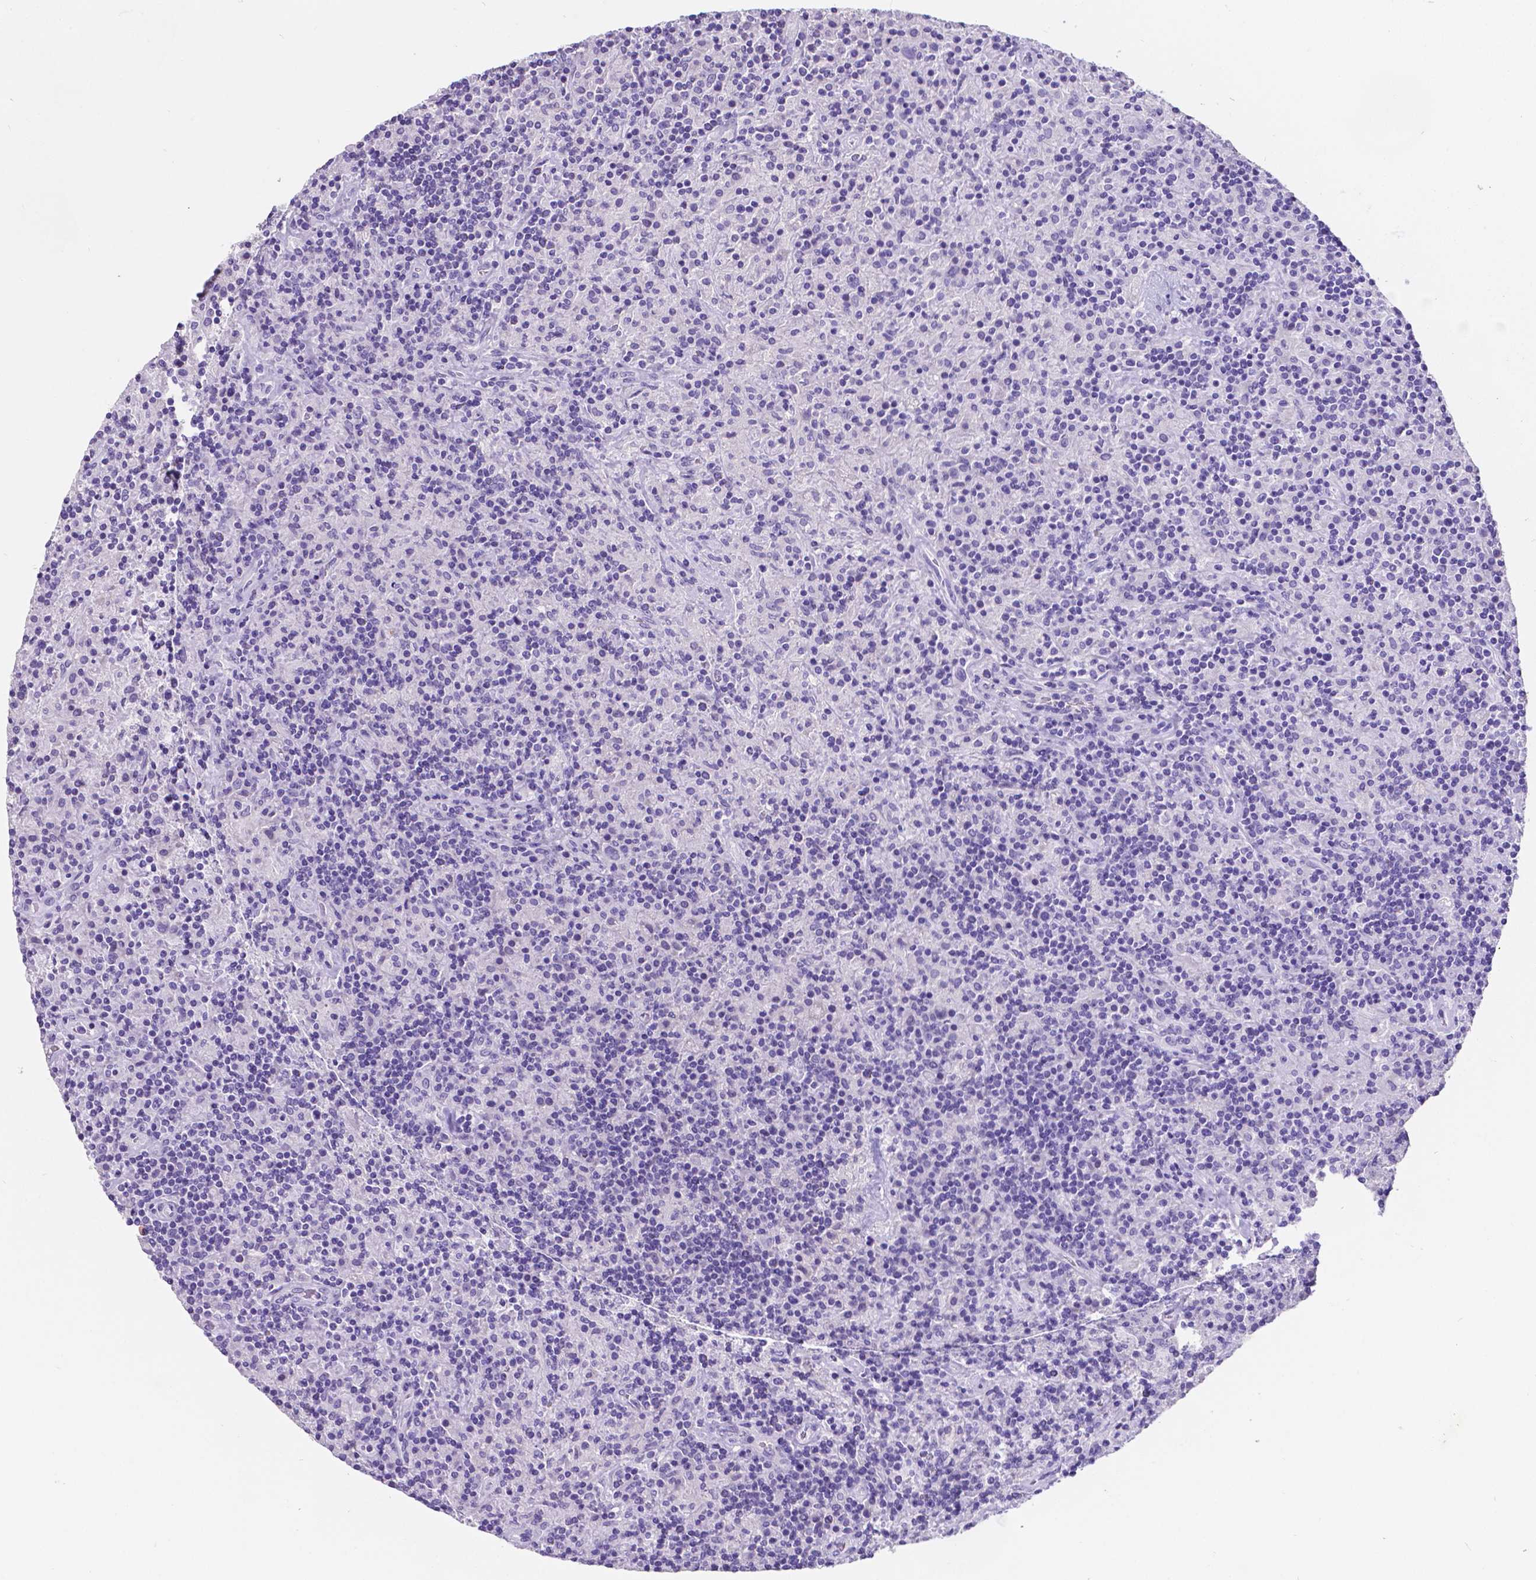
{"staining": {"intensity": "negative", "quantity": "none", "location": "none"}, "tissue": "lymphoma", "cell_type": "Tumor cells", "image_type": "cancer", "snomed": [{"axis": "morphology", "description": "Hodgkin's disease, NOS"}, {"axis": "topography", "description": "Lymph node"}], "caption": "This is an immunohistochemistry (IHC) histopathology image of lymphoma. There is no expression in tumor cells.", "gene": "SATB2", "patient": {"sex": "male", "age": 70}}